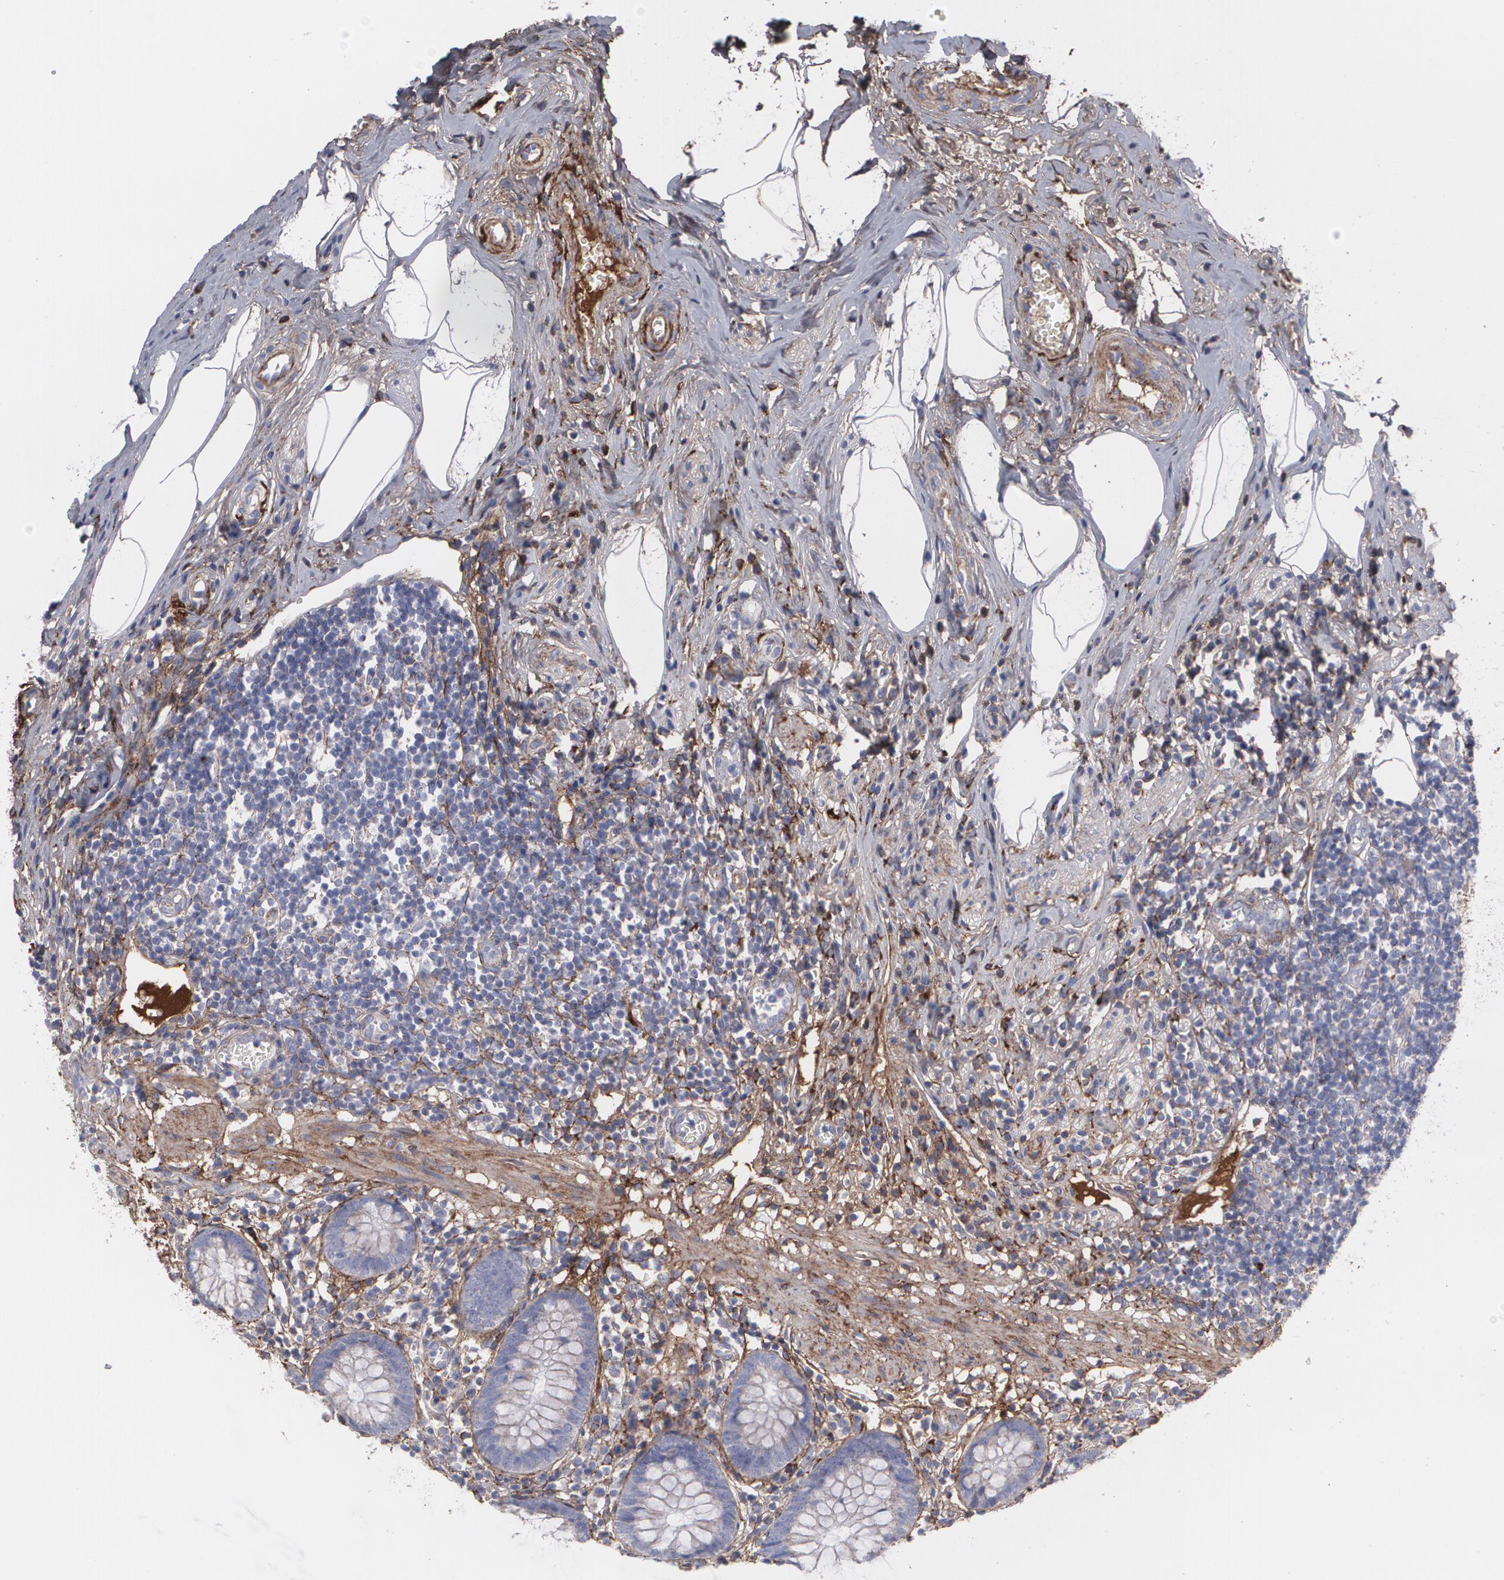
{"staining": {"intensity": "moderate", "quantity": ">75%", "location": "cytoplasmic/membranous"}, "tissue": "appendix", "cell_type": "Glandular cells", "image_type": "normal", "snomed": [{"axis": "morphology", "description": "Normal tissue, NOS"}, {"axis": "topography", "description": "Appendix"}], "caption": "Glandular cells demonstrate medium levels of moderate cytoplasmic/membranous staining in approximately >75% of cells in benign appendix.", "gene": "FBLN1", "patient": {"sex": "male", "age": 38}}